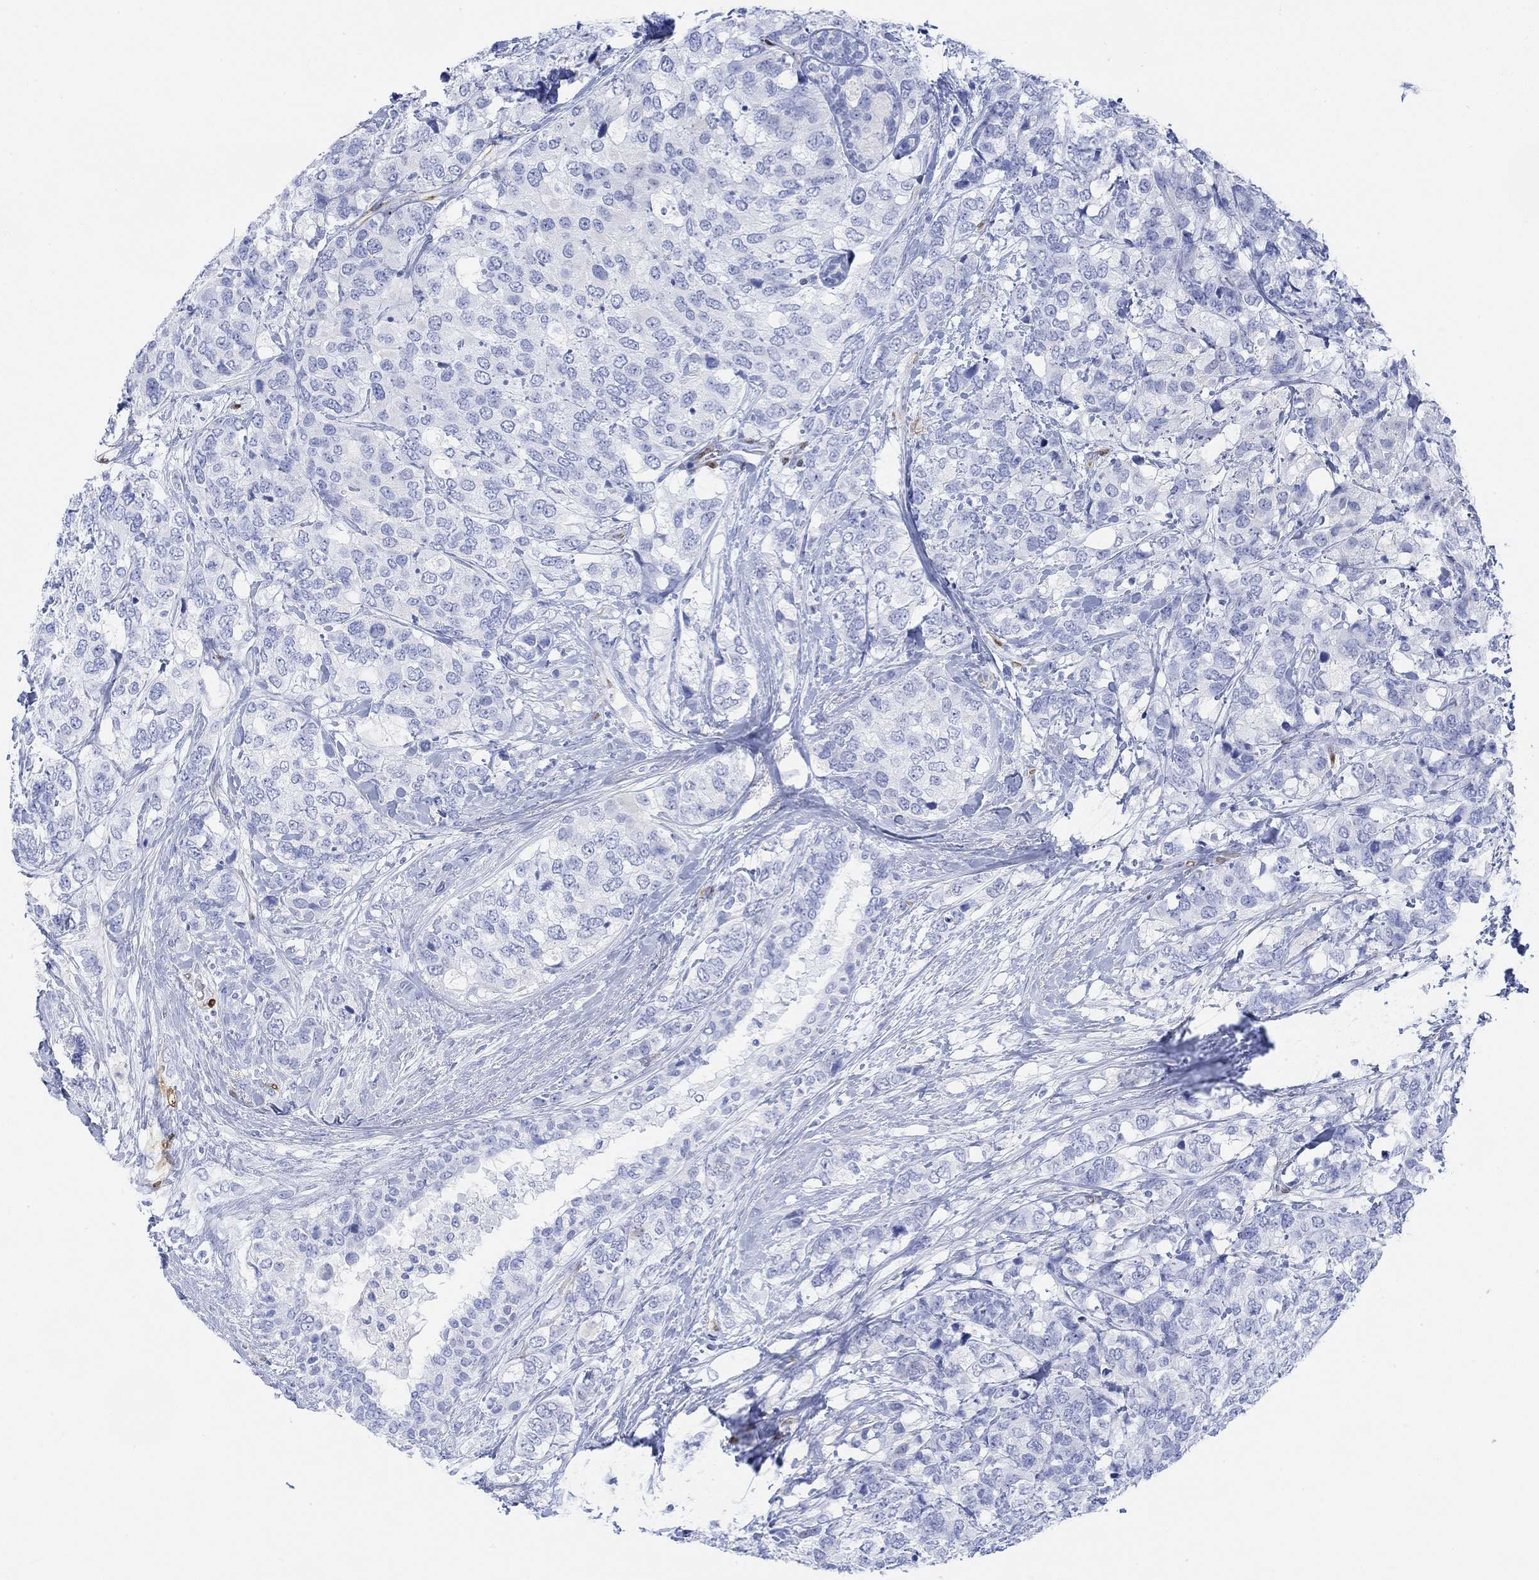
{"staining": {"intensity": "weak", "quantity": "<25%", "location": "nuclear"}, "tissue": "breast cancer", "cell_type": "Tumor cells", "image_type": "cancer", "snomed": [{"axis": "morphology", "description": "Lobular carcinoma"}, {"axis": "topography", "description": "Breast"}], "caption": "IHC image of breast lobular carcinoma stained for a protein (brown), which exhibits no staining in tumor cells.", "gene": "TPPP3", "patient": {"sex": "female", "age": 59}}